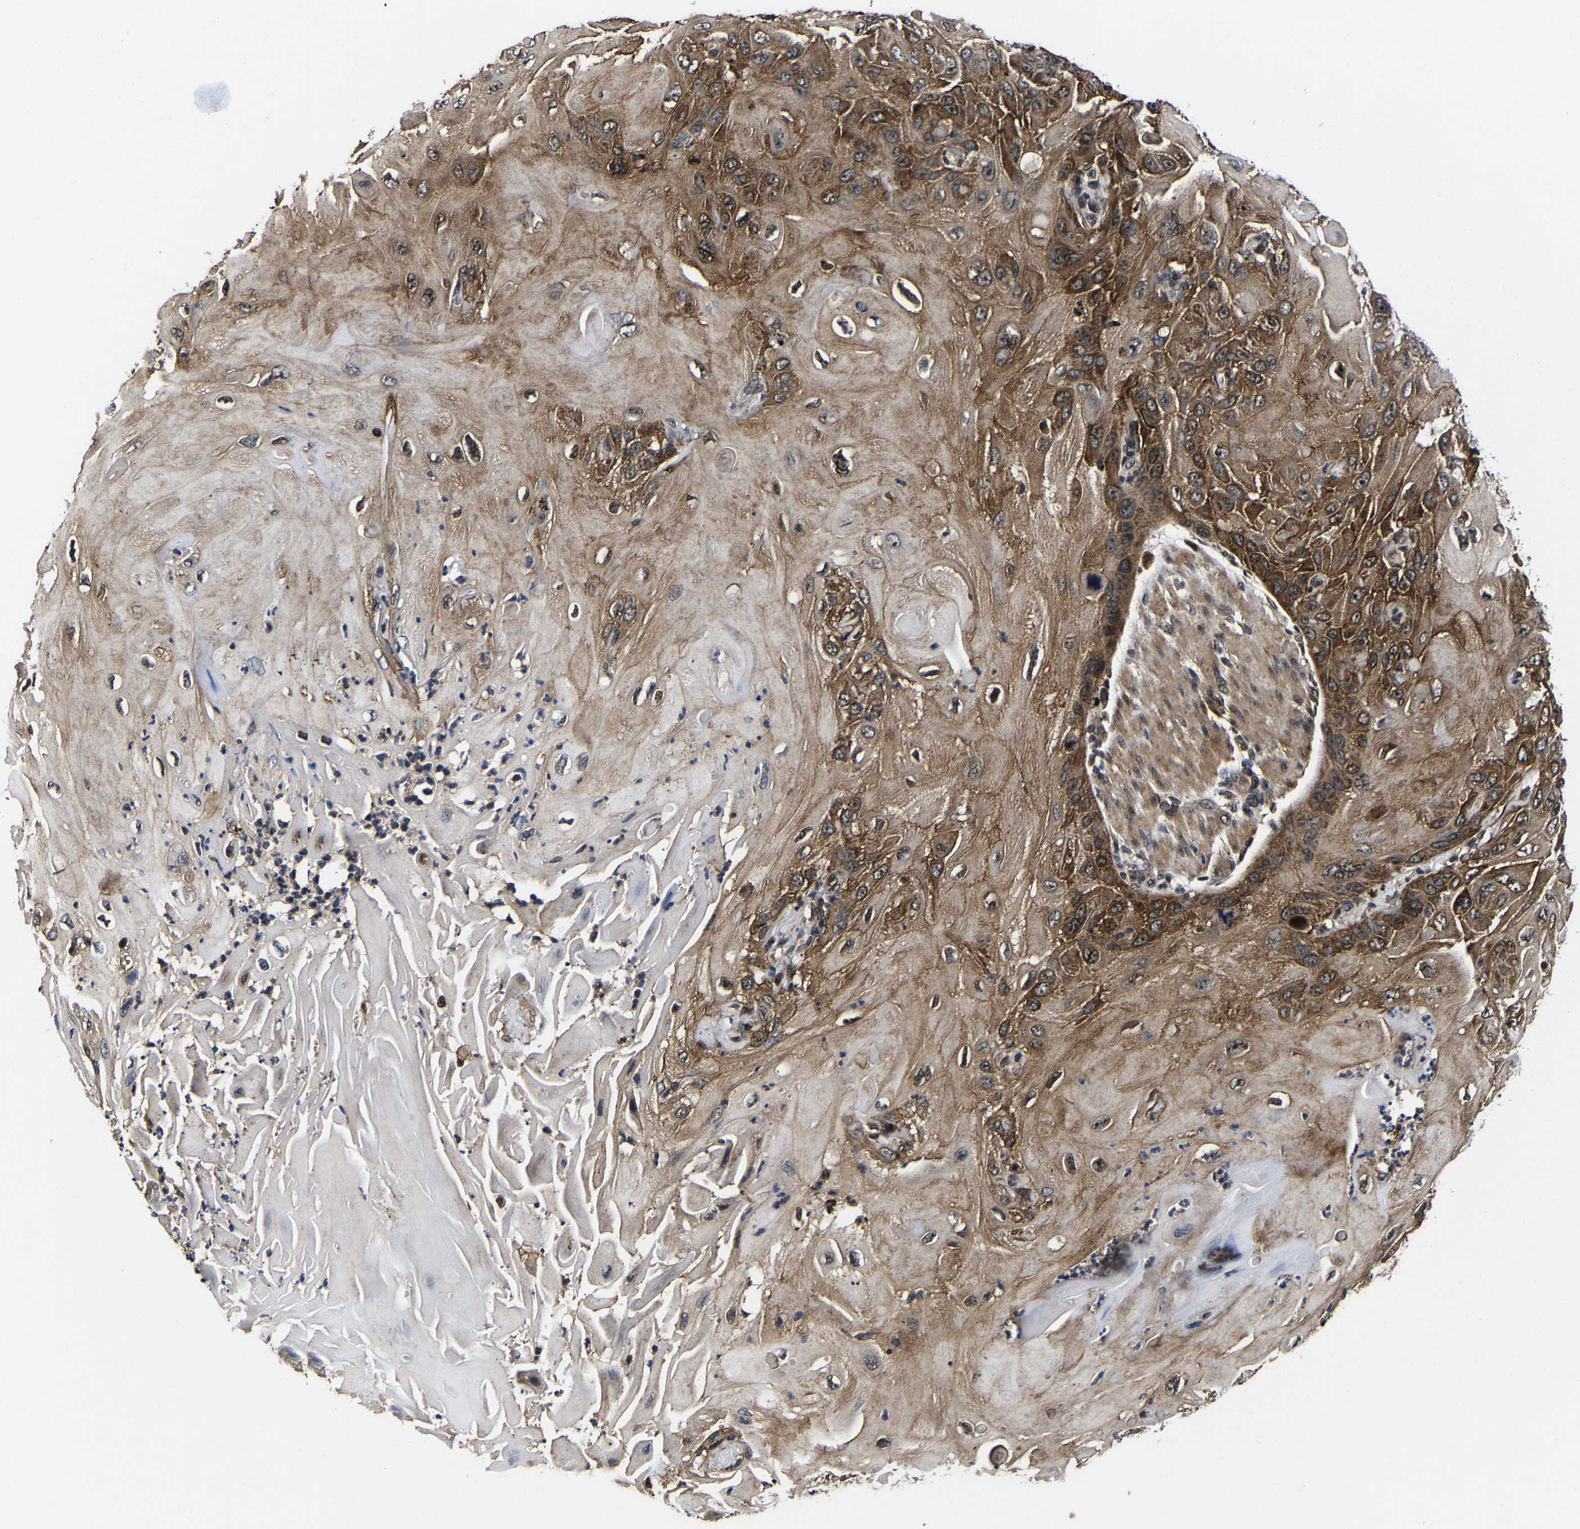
{"staining": {"intensity": "moderate", "quantity": "25%-75%", "location": "cytoplasmic/membranous,nuclear"}, "tissue": "skin cancer", "cell_type": "Tumor cells", "image_type": "cancer", "snomed": [{"axis": "morphology", "description": "Squamous cell carcinoma, NOS"}, {"axis": "topography", "description": "Skin"}], "caption": "IHC staining of skin squamous cell carcinoma, which demonstrates medium levels of moderate cytoplasmic/membranous and nuclear staining in approximately 25%-75% of tumor cells indicating moderate cytoplasmic/membranous and nuclear protein expression. The staining was performed using DAB (3,3'-diaminobenzidine) (brown) for protein detection and nuclei were counterstained in hematoxylin (blue).", "gene": "ZCCHC7", "patient": {"sex": "female", "age": 77}}